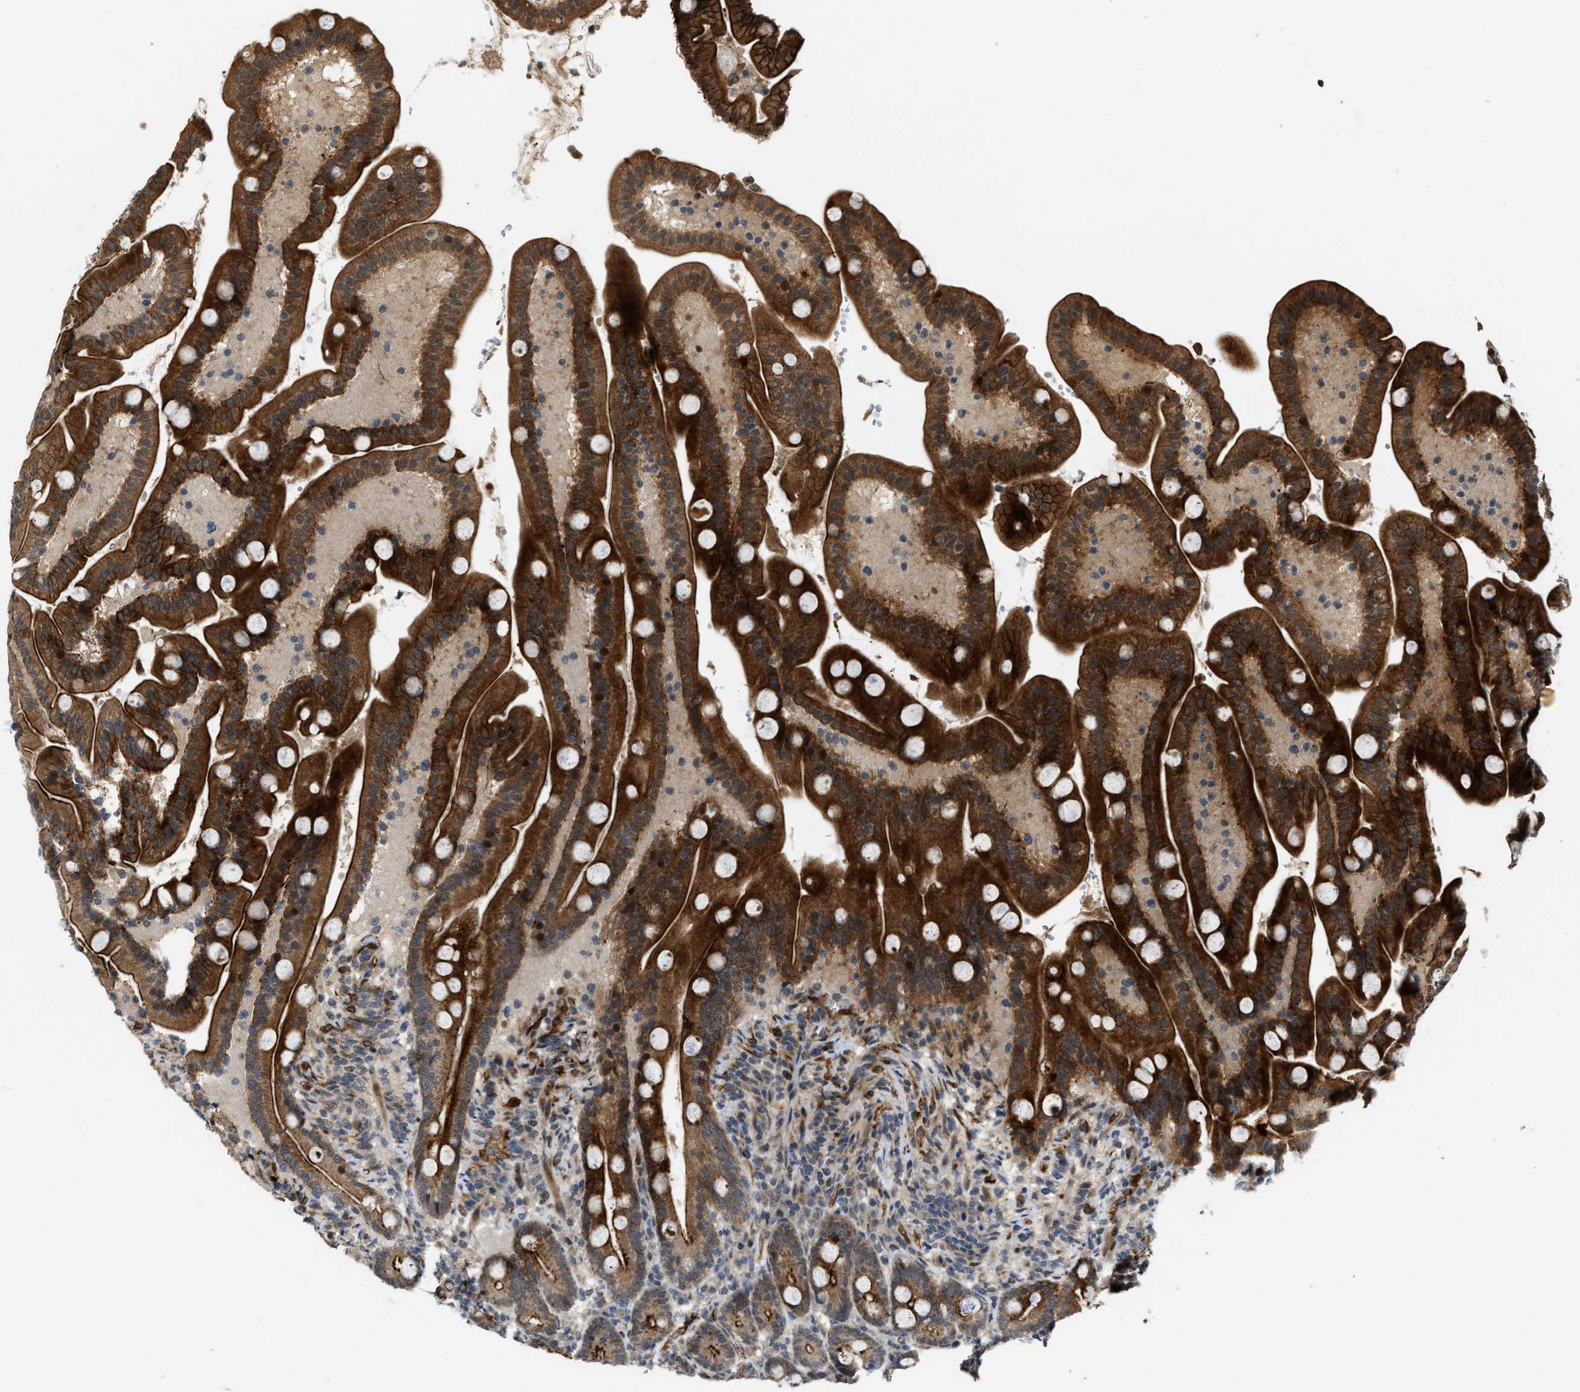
{"staining": {"intensity": "strong", "quantity": ">75%", "location": "cytoplasmic/membranous"}, "tissue": "duodenum", "cell_type": "Glandular cells", "image_type": "normal", "snomed": [{"axis": "morphology", "description": "Normal tissue, NOS"}, {"axis": "topography", "description": "Duodenum"}], "caption": "Approximately >75% of glandular cells in unremarkable human duodenum demonstrate strong cytoplasmic/membranous protein positivity as visualized by brown immunohistochemical staining.", "gene": "DPF2", "patient": {"sex": "male", "age": 54}}